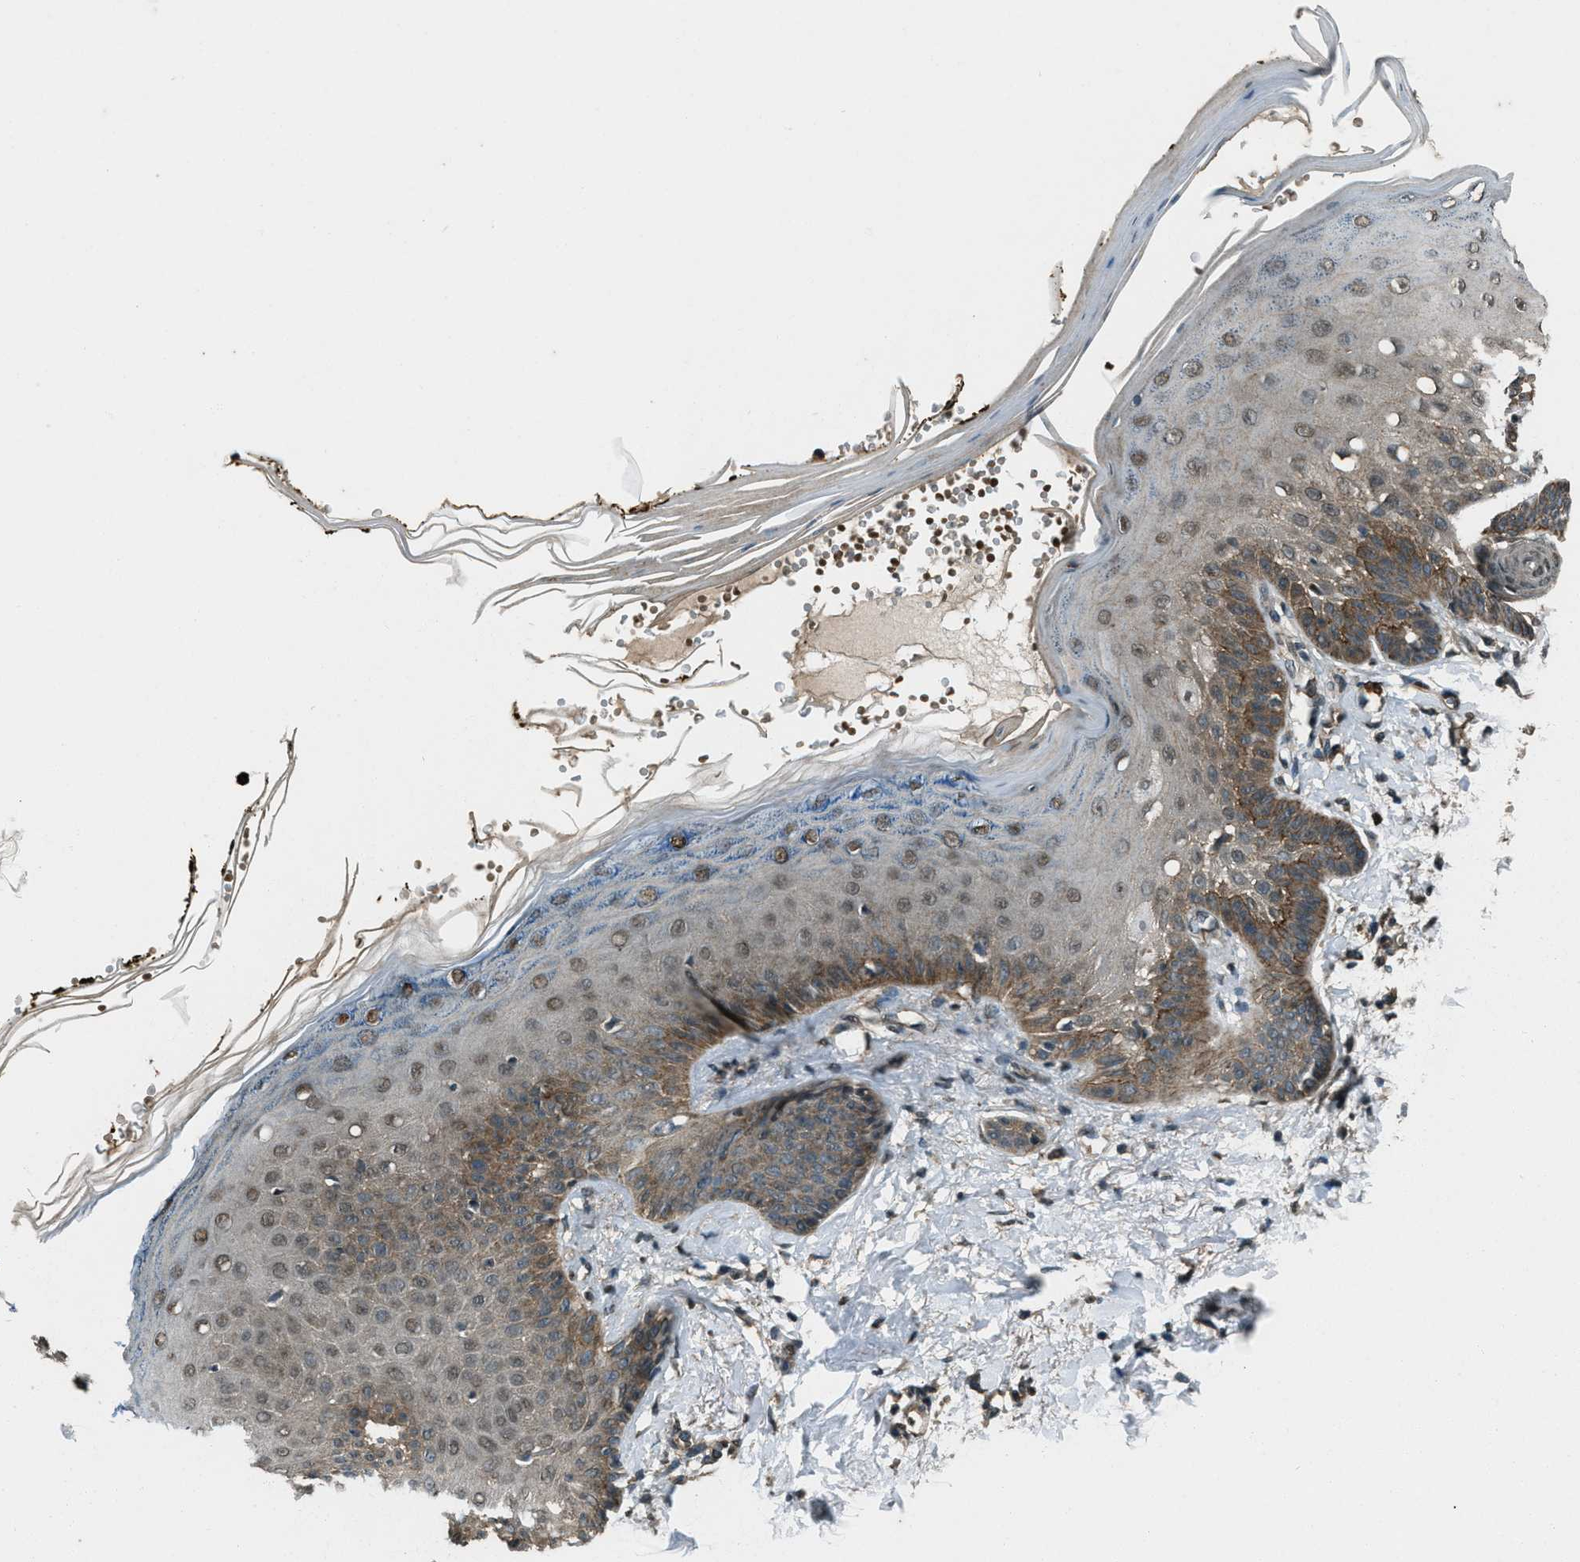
{"staining": {"intensity": "moderate", "quantity": ">75%", "location": "cytoplasmic/membranous"}, "tissue": "skin", "cell_type": "Fibroblasts", "image_type": "normal", "snomed": [{"axis": "morphology", "description": "Normal tissue, NOS"}, {"axis": "topography", "description": "Skin"}, {"axis": "topography", "description": "Peripheral nerve tissue"}], "caption": "A brown stain shows moderate cytoplasmic/membranous positivity of a protein in fibroblasts of unremarkable human skin.", "gene": "SVIL", "patient": {"sex": "male", "age": 24}}